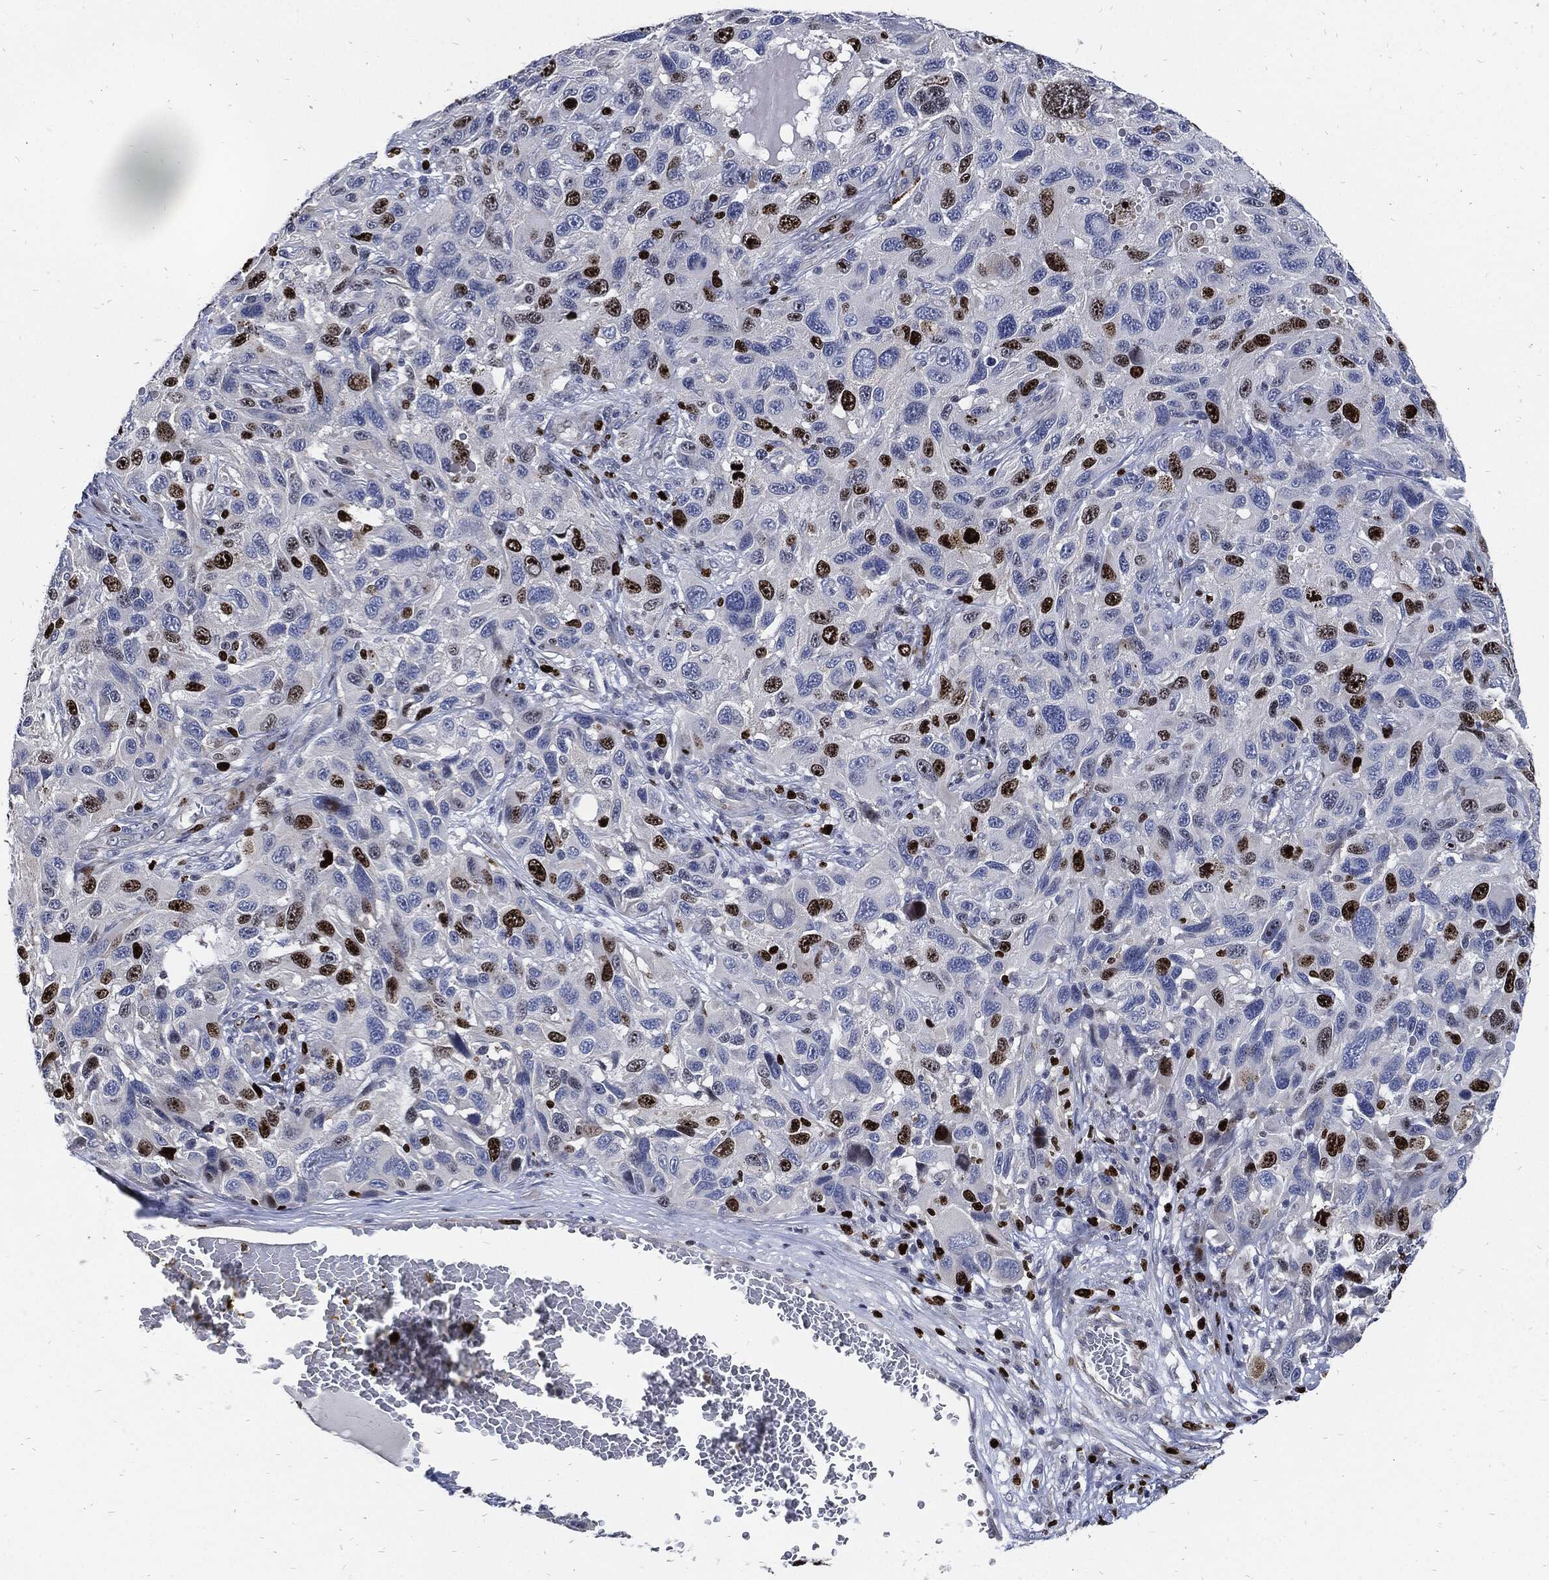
{"staining": {"intensity": "strong", "quantity": "<25%", "location": "nuclear"}, "tissue": "melanoma", "cell_type": "Tumor cells", "image_type": "cancer", "snomed": [{"axis": "morphology", "description": "Malignant melanoma, NOS"}, {"axis": "topography", "description": "Skin"}], "caption": "IHC photomicrograph of malignant melanoma stained for a protein (brown), which displays medium levels of strong nuclear staining in approximately <25% of tumor cells.", "gene": "MKI67", "patient": {"sex": "male", "age": 53}}